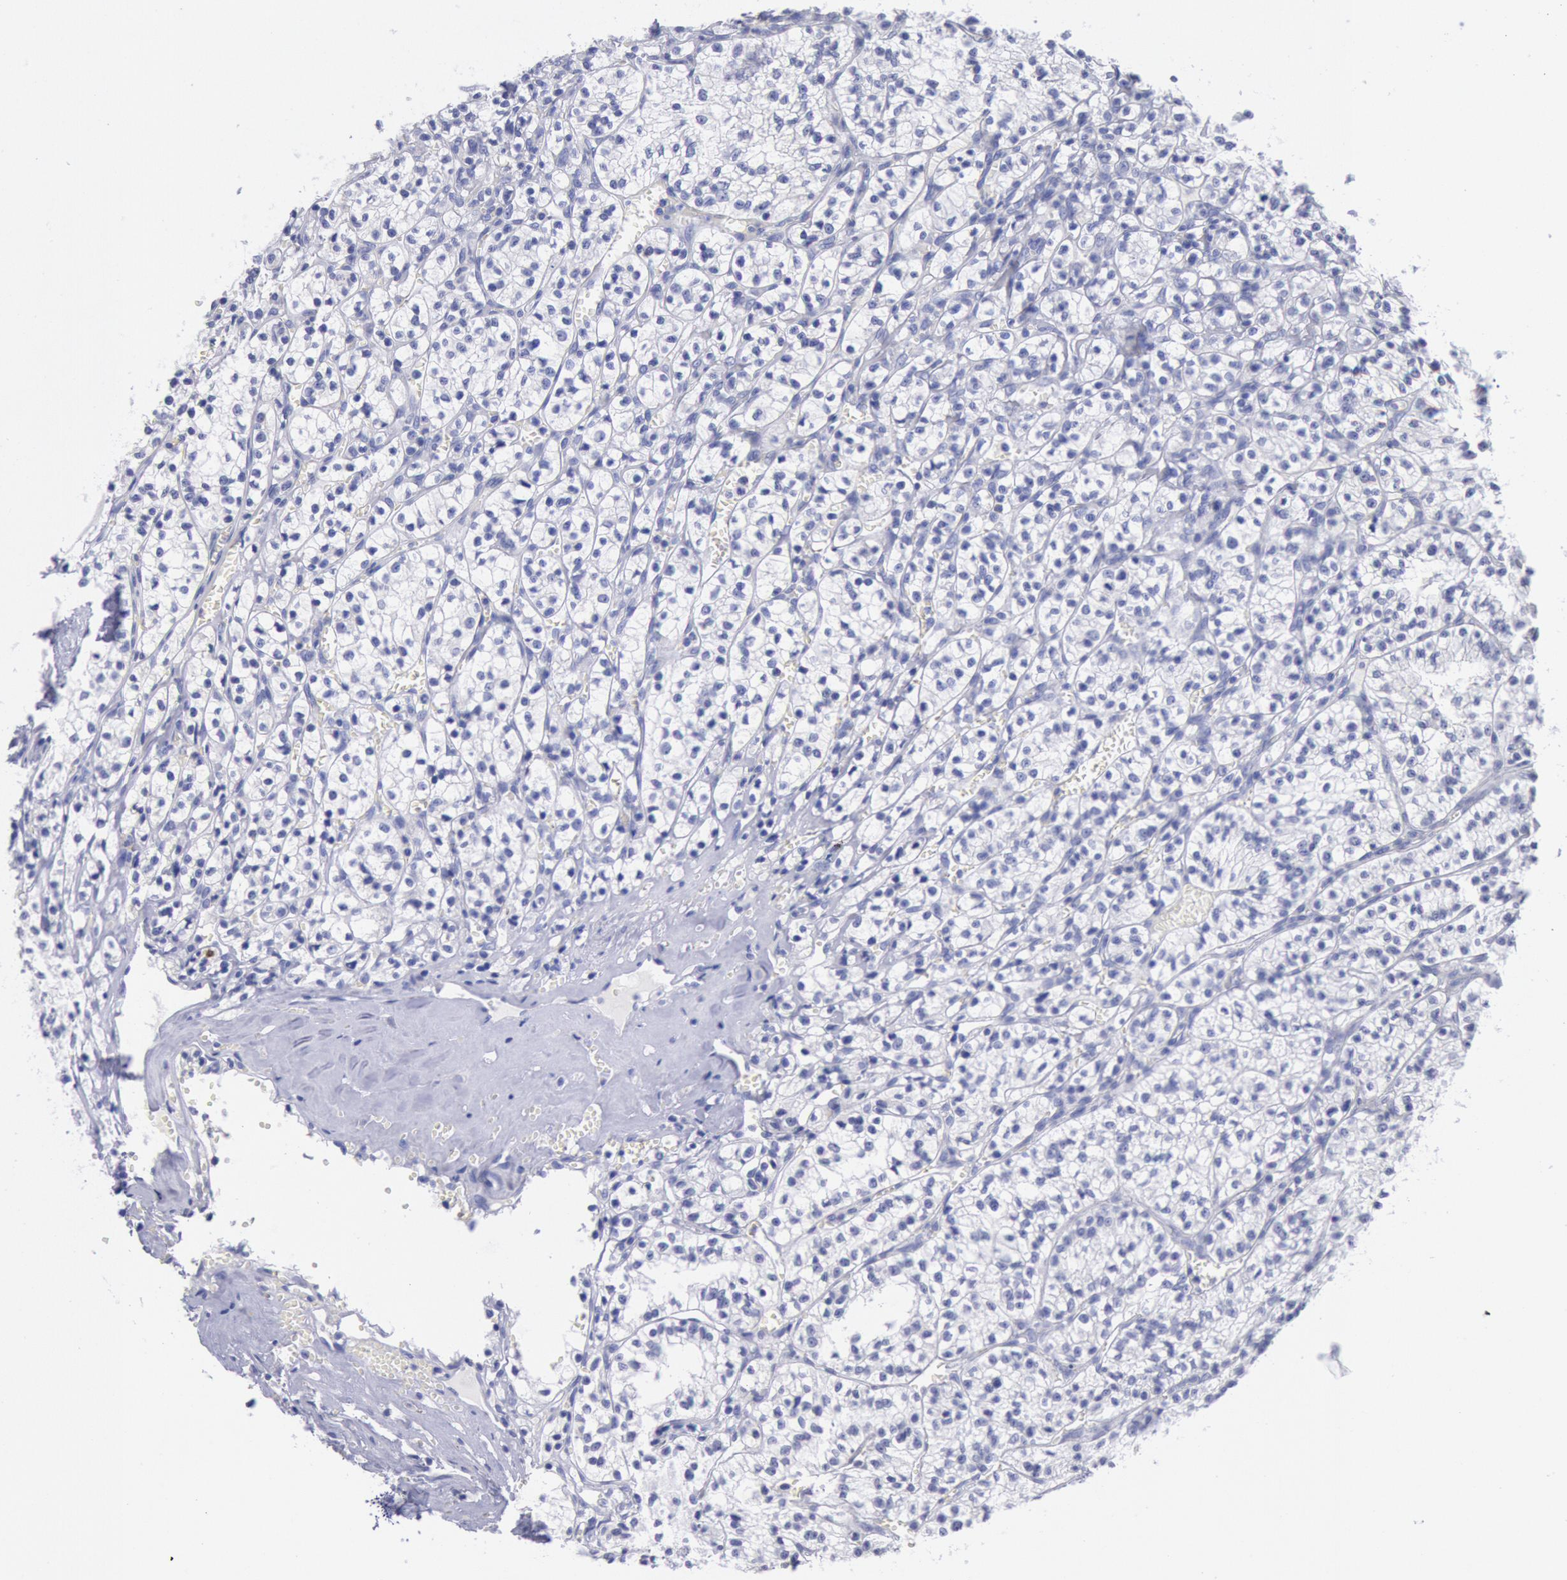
{"staining": {"intensity": "negative", "quantity": "none", "location": "none"}, "tissue": "renal cancer", "cell_type": "Tumor cells", "image_type": "cancer", "snomed": [{"axis": "morphology", "description": "Adenocarcinoma, NOS"}, {"axis": "topography", "description": "Kidney"}], "caption": "This photomicrograph is of renal adenocarcinoma stained with IHC to label a protein in brown with the nuclei are counter-stained blue. There is no expression in tumor cells.", "gene": "GAL3ST1", "patient": {"sex": "male", "age": 61}}